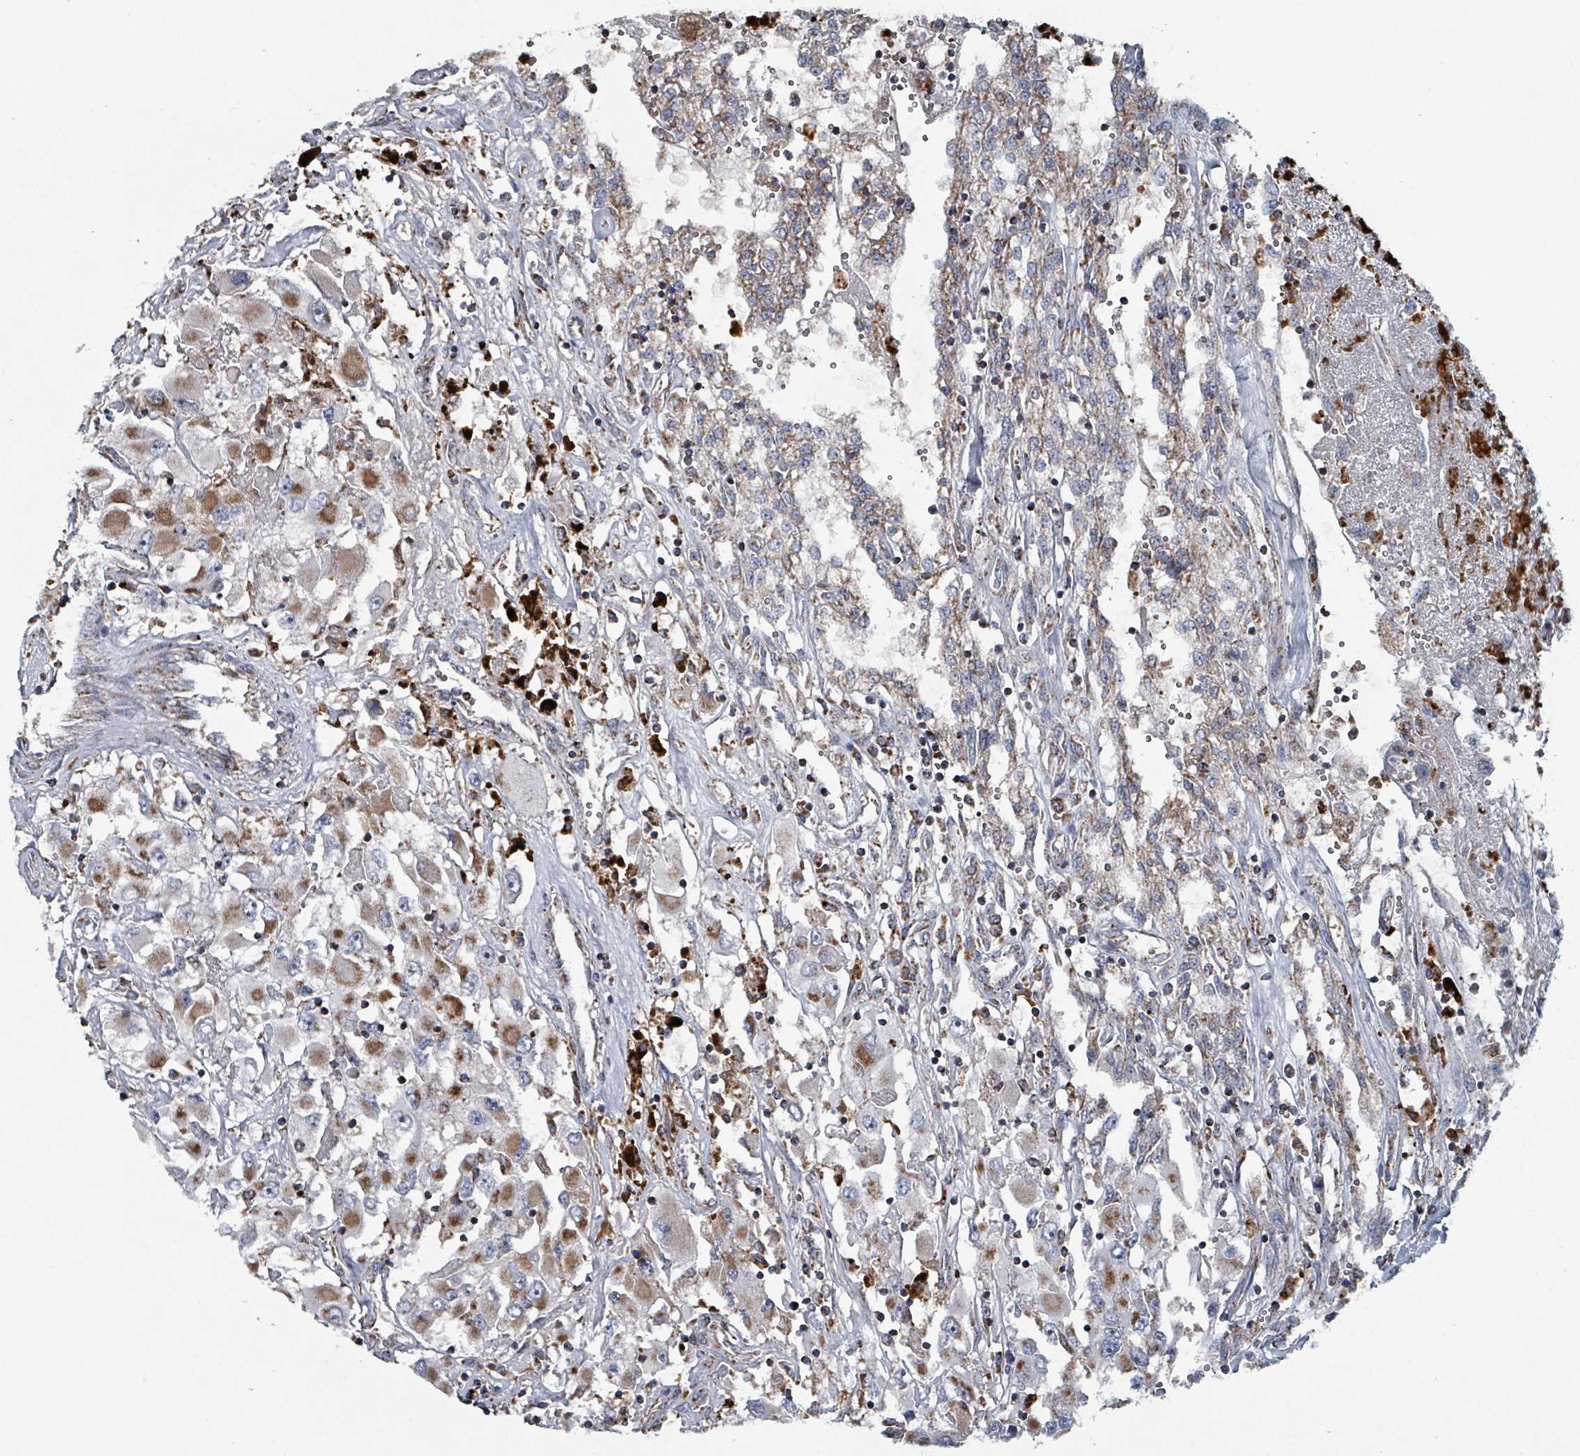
{"staining": {"intensity": "moderate", "quantity": "25%-75%", "location": "cytoplasmic/membranous"}, "tissue": "renal cancer", "cell_type": "Tumor cells", "image_type": "cancer", "snomed": [{"axis": "morphology", "description": "Adenocarcinoma, NOS"}, {"axis": "topography", "description": "Kidney"}], "caption": "Moderate cytoplasmic/membranous staining is identified in about 25%-75% of tumor cells in renal adenocarcinoma.", "gene": "ABHD18", "patient": {"sex": "female", "age": 52}}